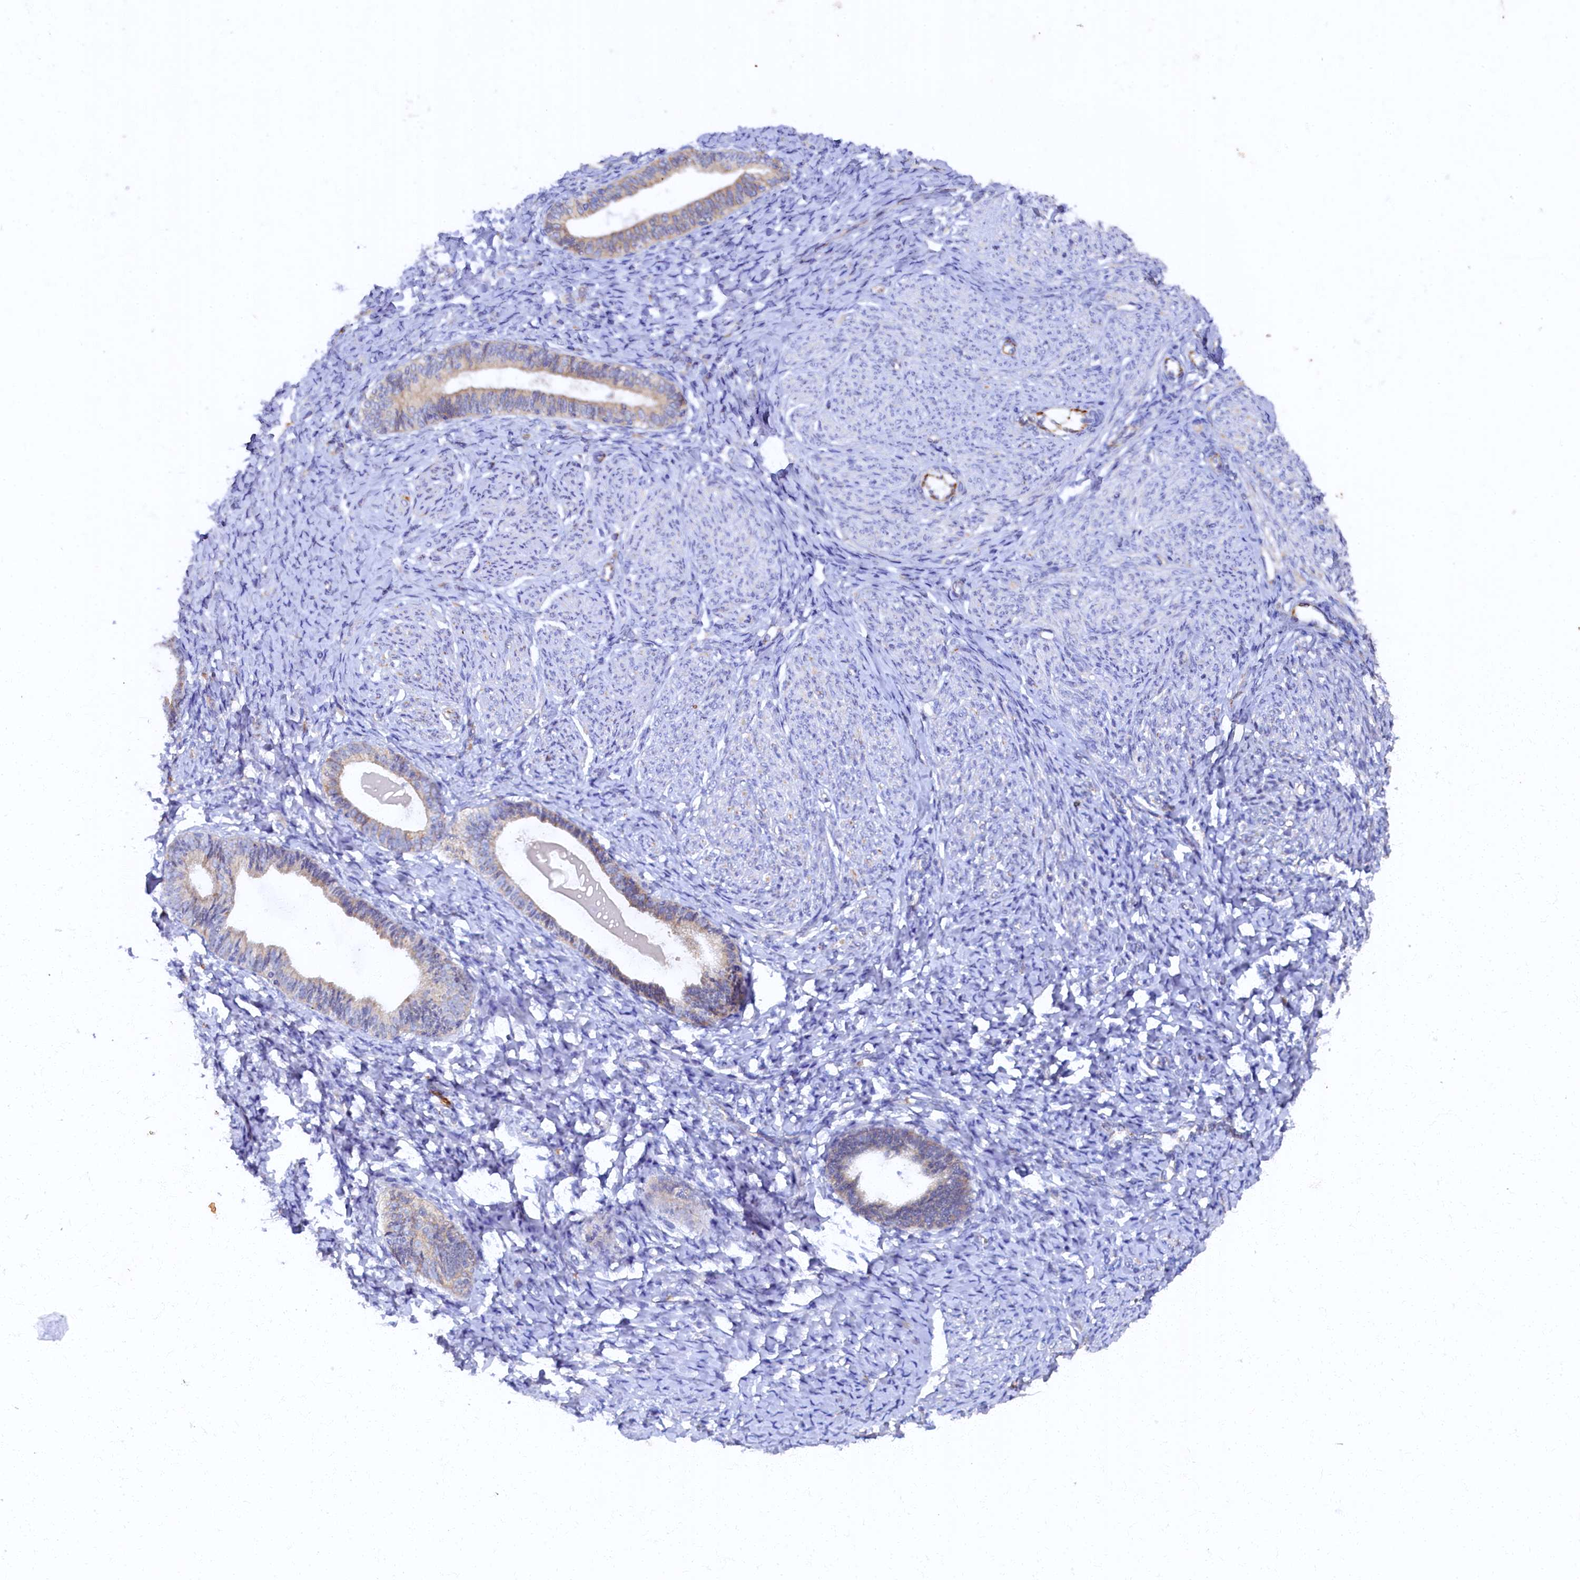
{"staining": {"intensity": "negative", "quantity": "none", "location": "none"}, "tissue": "endometrium", "cell_type": "Cells in endometrial stroma", "image_type": "normal", "snomed": [{"axis": "morphology", "description": "Normal tissue, NOS"}, {"axis": "topography", "description": "Endometrium"}], "caption": "Immunohistochemistry of unremarkable human endometrium displays no positivity in cells in endometrial stroma.", "gene": "ARL11", "patient": {"sex": "female", "age": 72}}